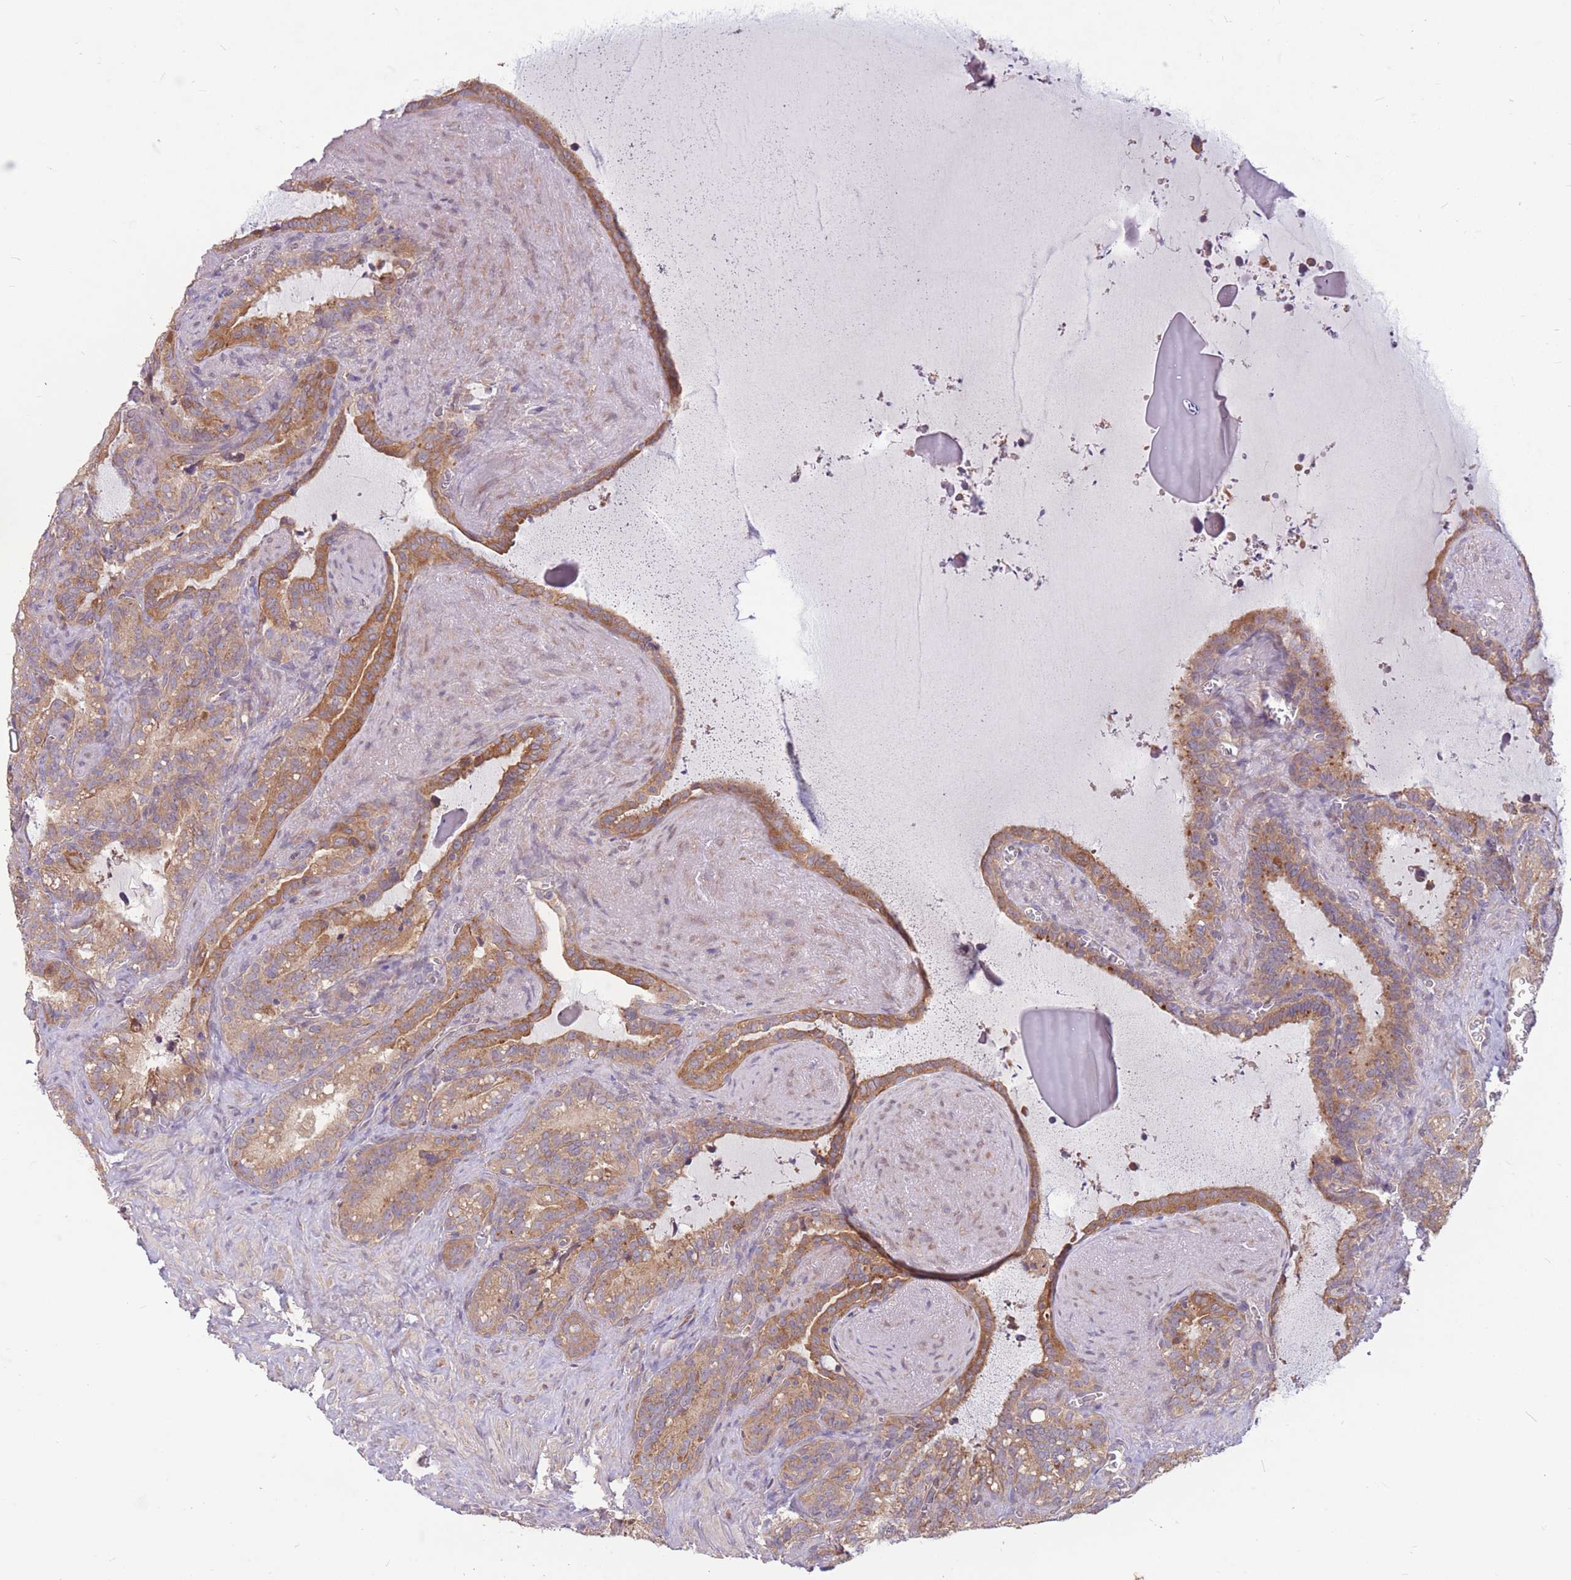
{"staining": {"intensity": "moderate", "quantity": ">75%", "location": "cytoplasmic/membranous"}, "tissue": "seminal vesicle", "cell_type": "Glandular cells", "image_type": "normal", "snomed": [{"axis": "morphology", "description": "Normal tissue, NOS"}, {"axis": "topography", "description": "Prostate"}, {"axis": "topography", "description": "Seminal veicle"}], "caption": "High-power microscopy captured an immunohistochemistry (IHC) histopathology image of normal seminal vesicle, revealing moderate cytoplasmic/membranous staining in about >75% of glandular cells.", "gene": "GMNN", "patient": {"sex": "male", "age": 58}}